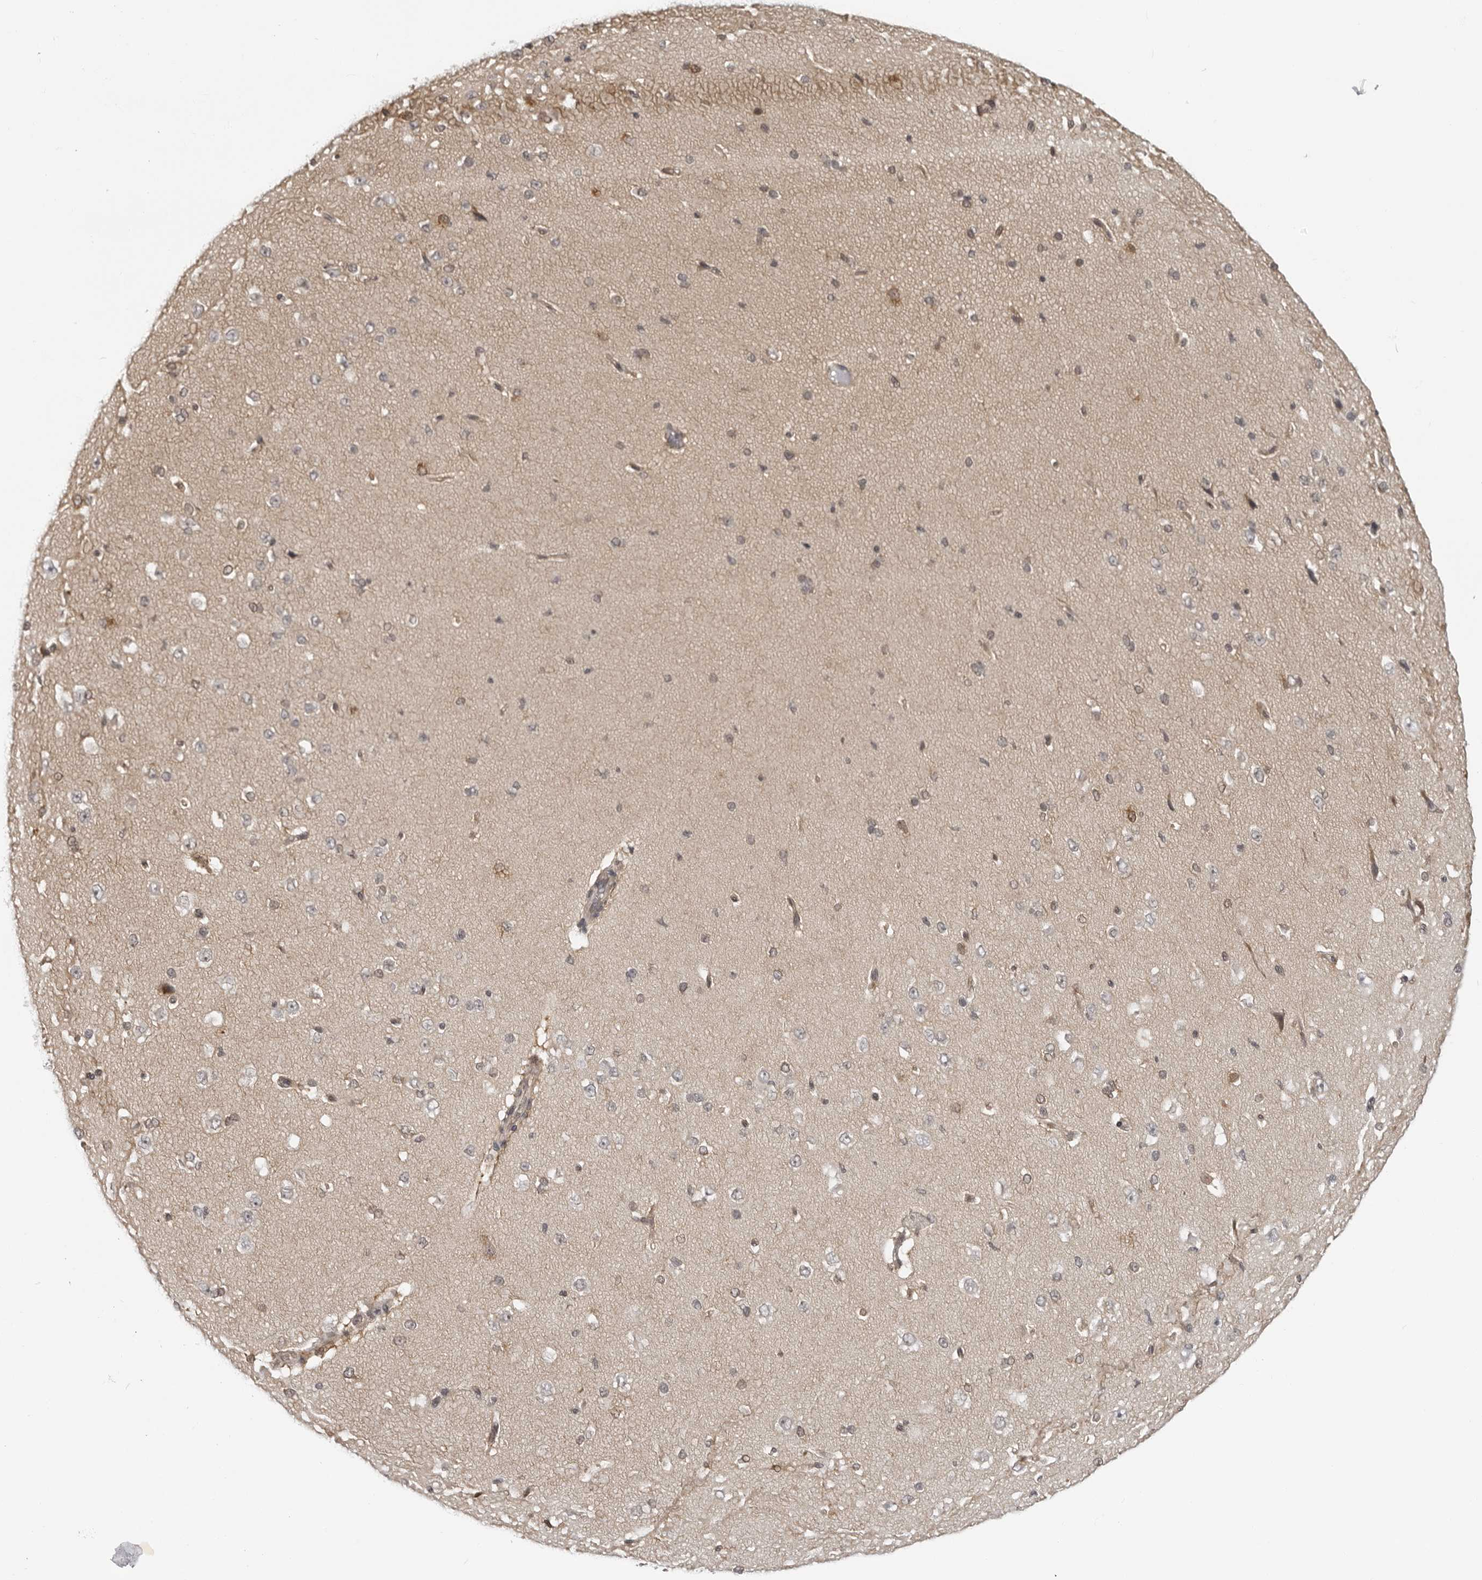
{"staining": {"intensity": "weak", "quantity": ">75%", "location": "cytoplasmic/membranous"}, "tissue": "cerebral cortex", "cell_type": "Endothelial cells", "image_type": "normal", "snomed": [{"axis": "morphology", "description": "Normal tissue, NOS"}, {"axis": "morphology", "description": "Developmental malformation"}, {"axis": "topography", "description": "Cerebral cortex"}], "caption": "IHC of unremarkable cerebral cortex demonstrates low levels of weak cytoplasmic/membranous positivity in approximately >75% of endothelial cells. (DAB (3,3'-diaminobenzidine) IHC, brown staining for protein, blue staining for nuclei).", "gene": "MRPS15", "patient": {"sex": "female", "age": 30}}